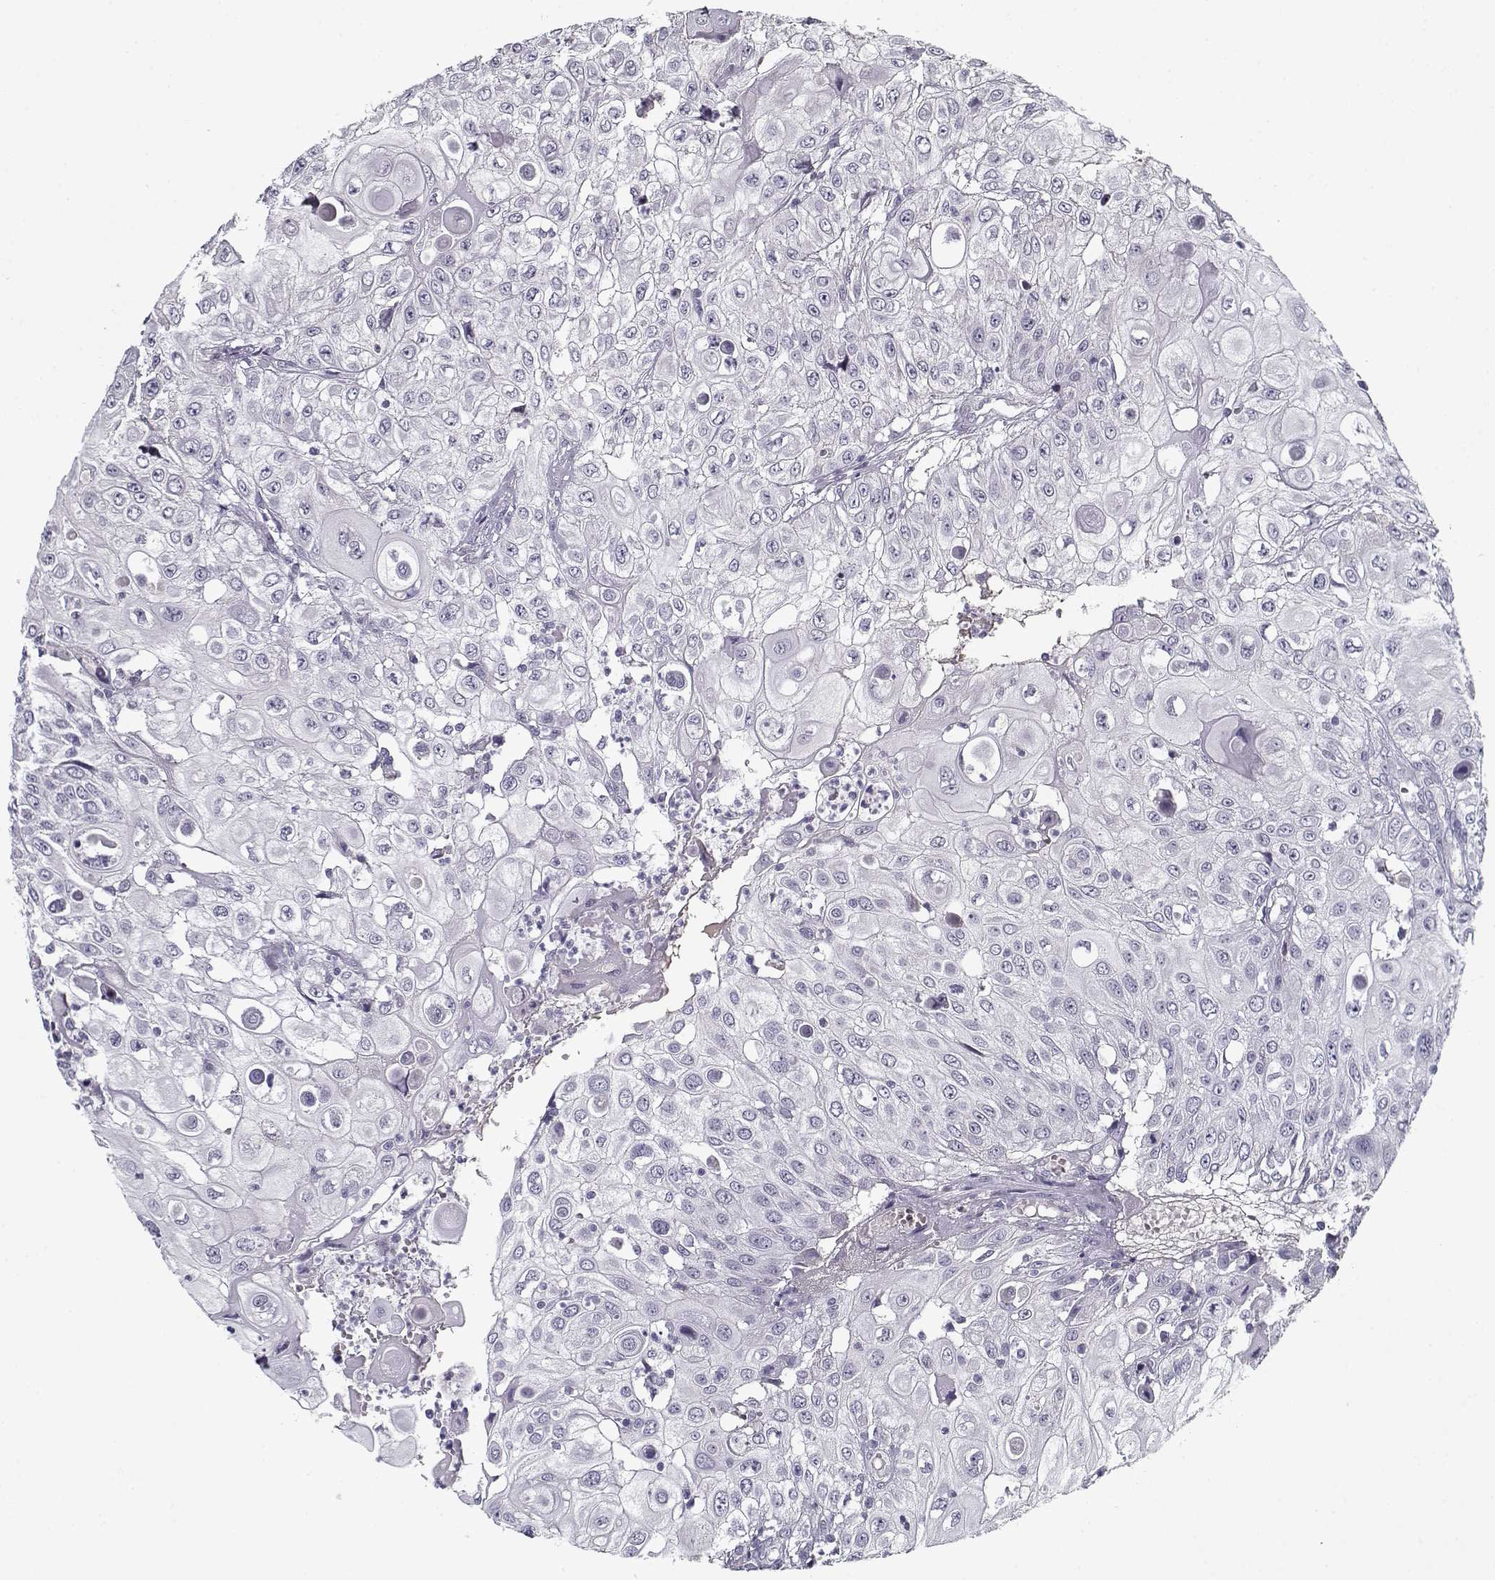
{"staining": {"intensity": "negative", "quantity": "none", "location": "none"}, "tissue": "urothelial cancer", "cell_type": "Tumor cells", "image_type": "cancer", "snomed": [{"axis": "morphology", "description": "Urothelial carcinoma, High grade"}, {"axis": "topography", "description": "Urinary bladder"}], "caption": "DAB (3,3'-diaminobenzidine) immunohistochemical staining of human urothelial cancer displays no significant staining in tumor cells. (DAB immunohistochemistry visualized using brightfield microscopy, high magnification).", "gene": "SPACA9", "patient": {"sex": "female", "age": 79}}